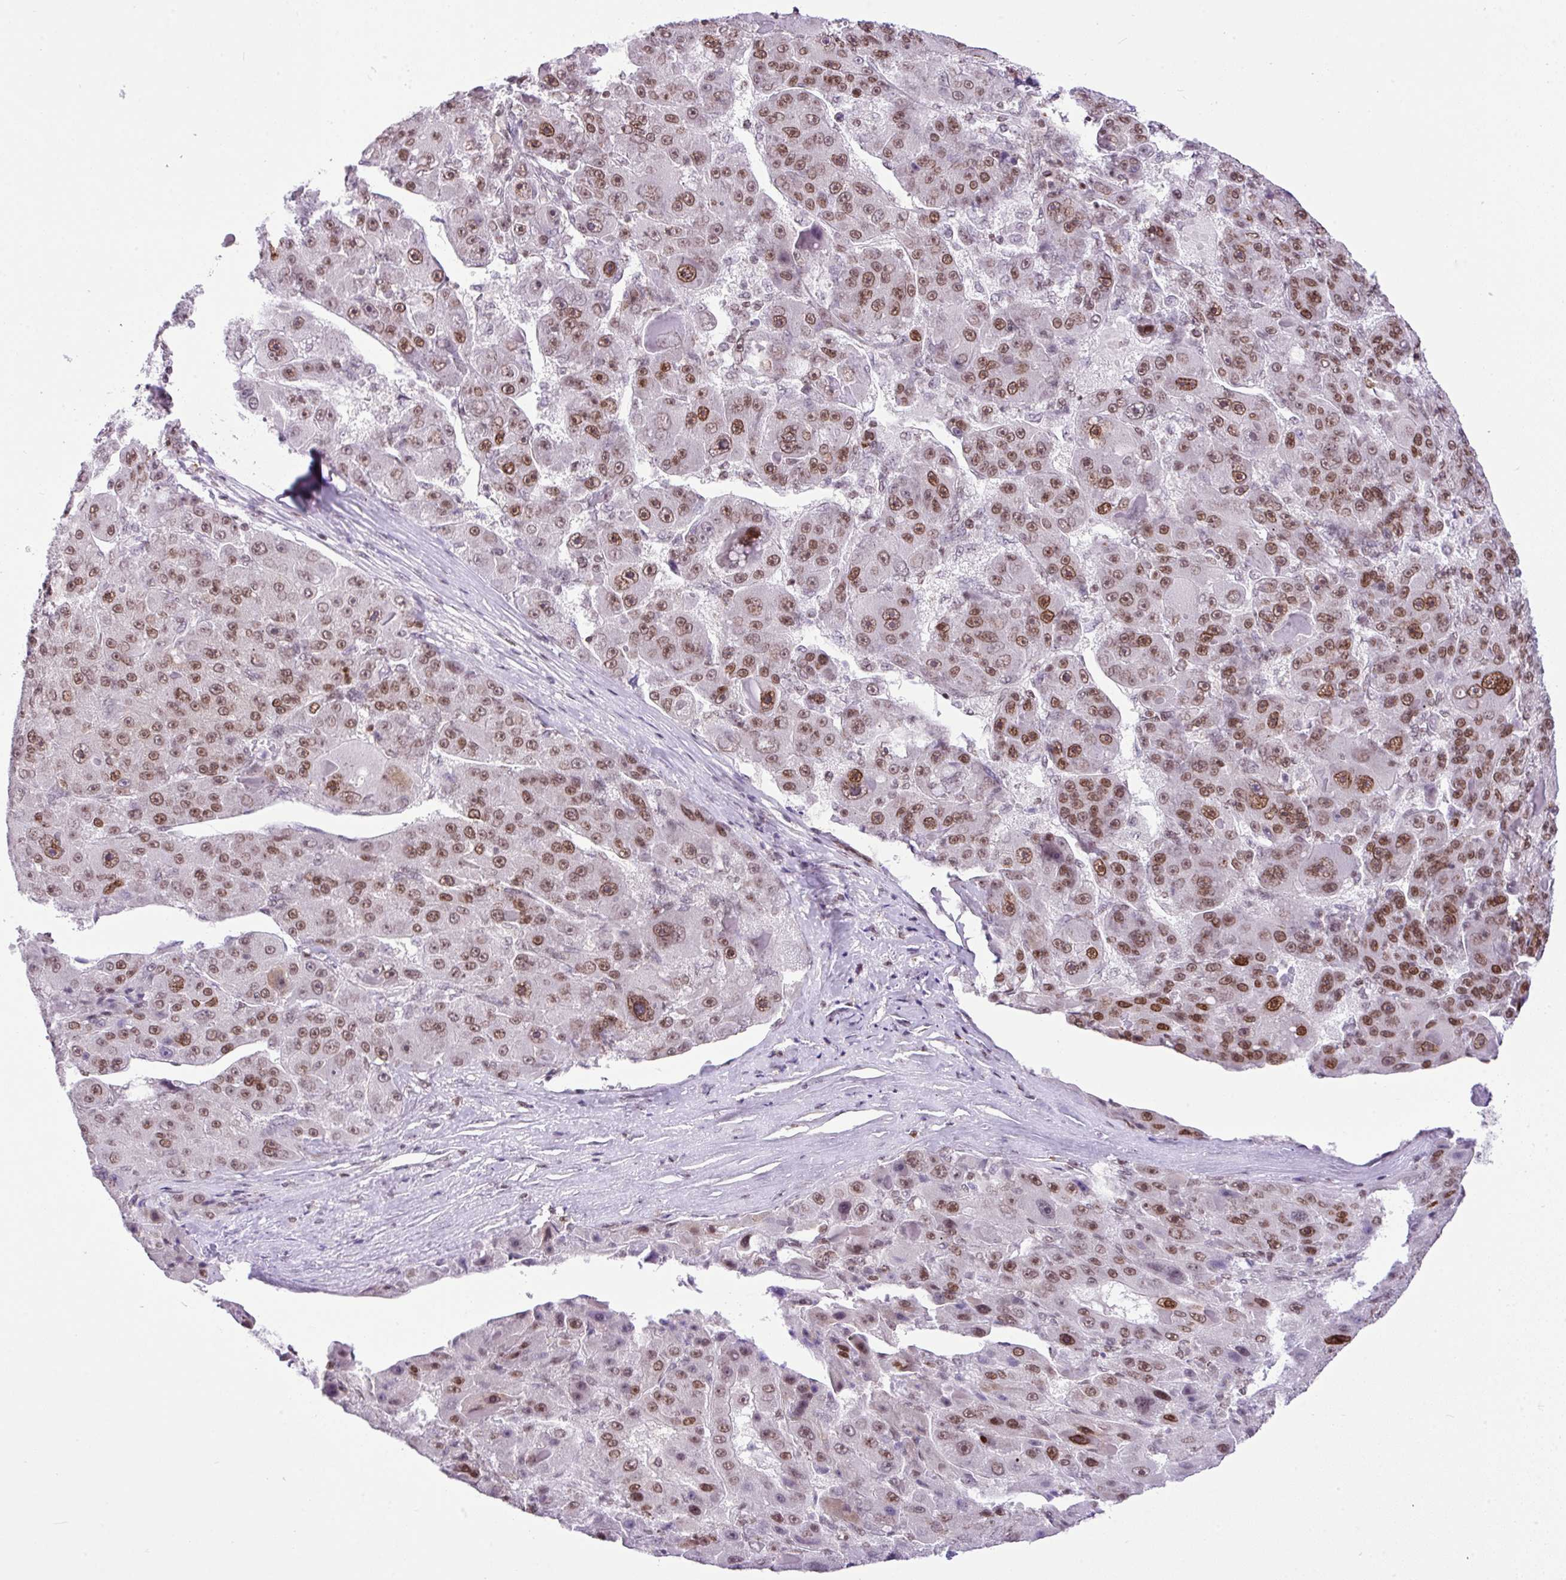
{"staining": {"intensity": "moderate", "quantity": ">75%", "location": "nuclear"}, "tissue": "liver cancer", "cell_type": "Tumor cells", "image_type": "cancer", "snomed": [{"axis": "morphology", "description": "Carcinoma, Hepatocellular, NOS"}, {"axis": "topography", "description": "Liver"}], "caption": "A medium amount of moderate nuclear staining is seen in approximately >75% of tumor cells in liver hepatocellular carcinoma tissue. Ihc stains the protein of interest in brown and the nuclei are stained blue.", "gene": "CCDC137", "patient": {"sex": "male", "age": 76}}